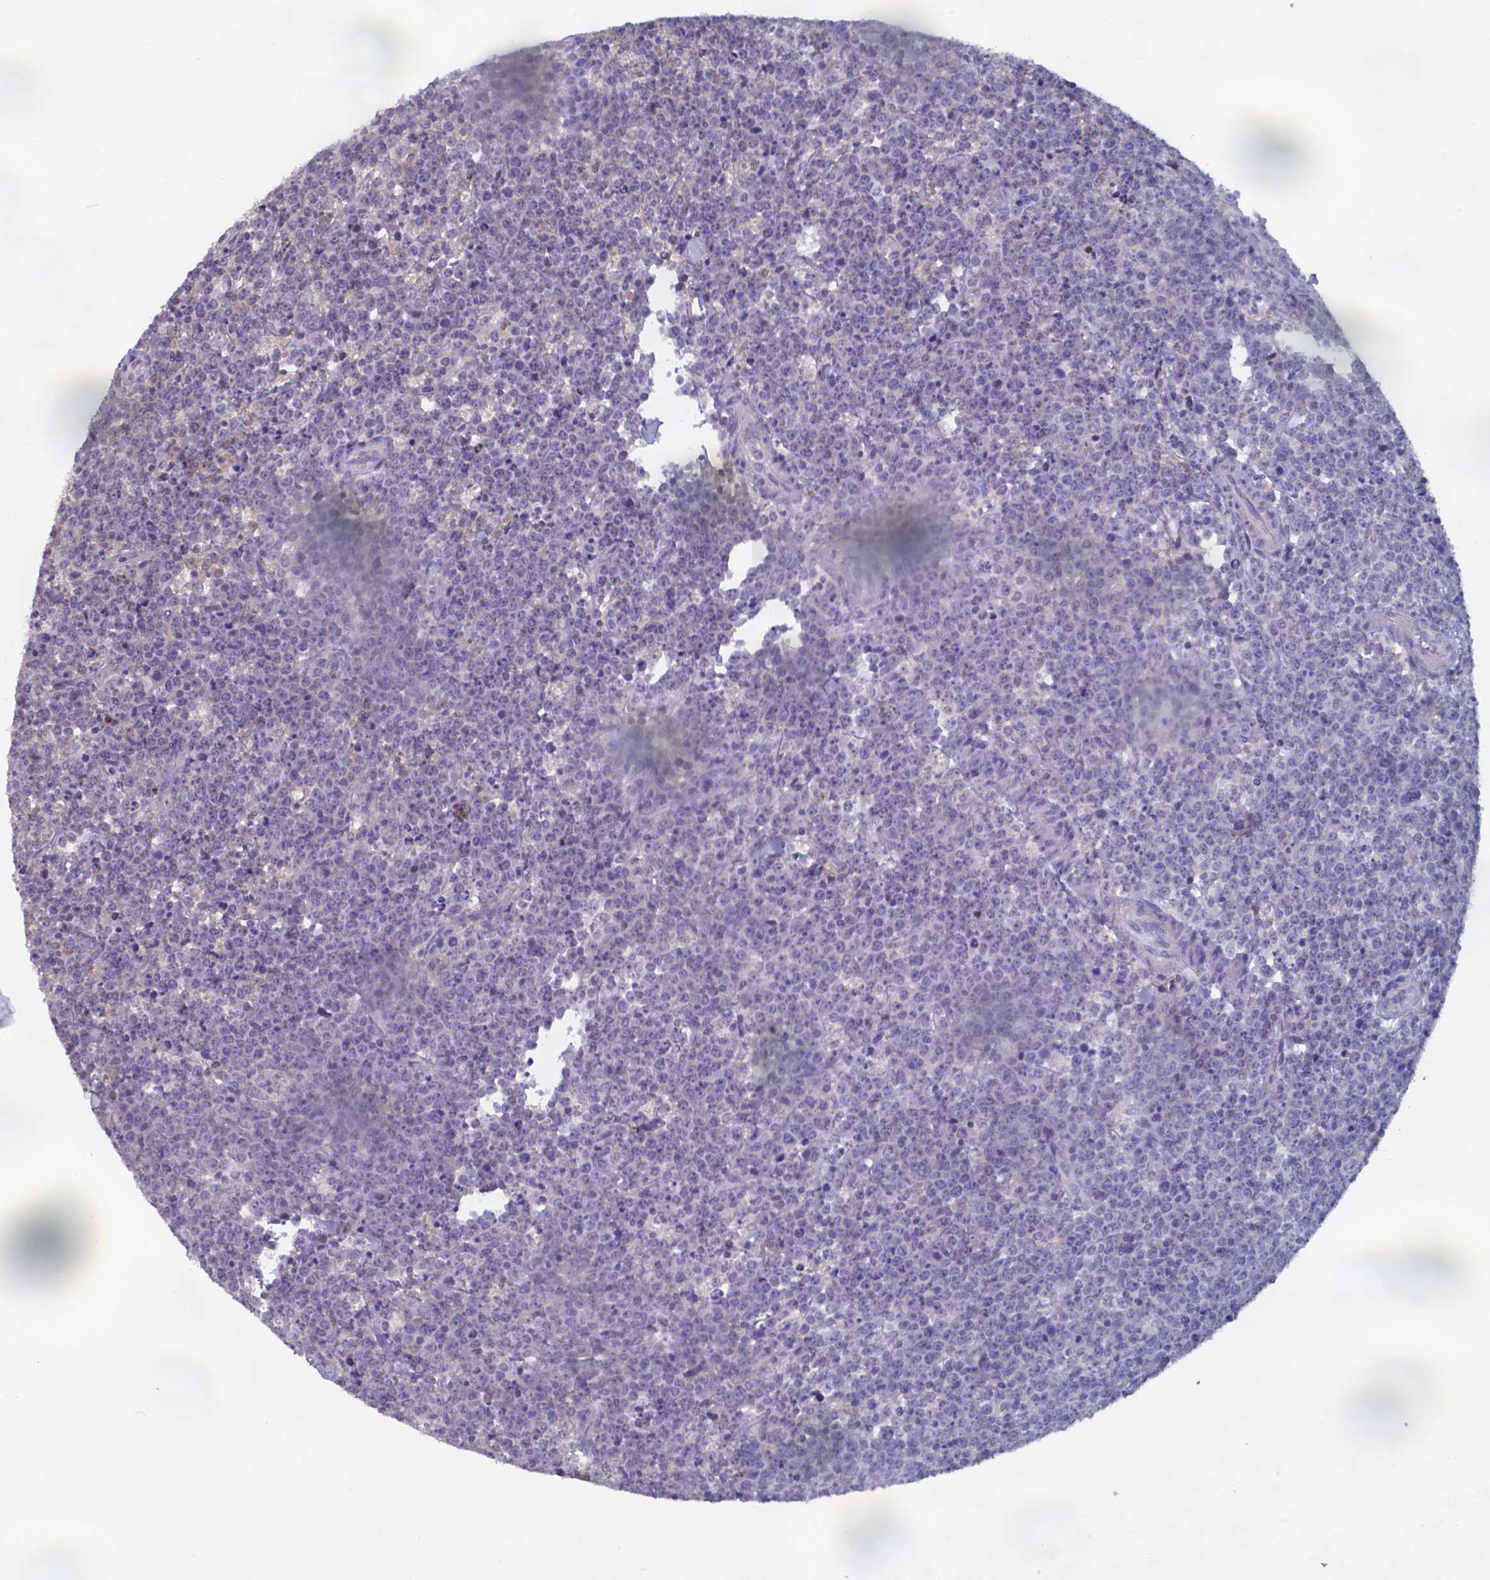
{"staining": {"intensity": "negative", "quantity": "none", "location": "none"}, "tissue": "lymphoma", "cell_type": "Tumor cells", "image_type": "cancer", "snomed": [{"axis": "morphology", "description": "Malignant lymphoma, non-Hodgkin's type, High grade"}, {"axis": "topography", "description": "Small intestine"}], "caption": "A high-resolution histopathology image shows IHC staining of lymphoma, which displays no significant positivity in tumor cells.", "gene": "BTBD17", "patient": {"sex": "female", "age": 56}}